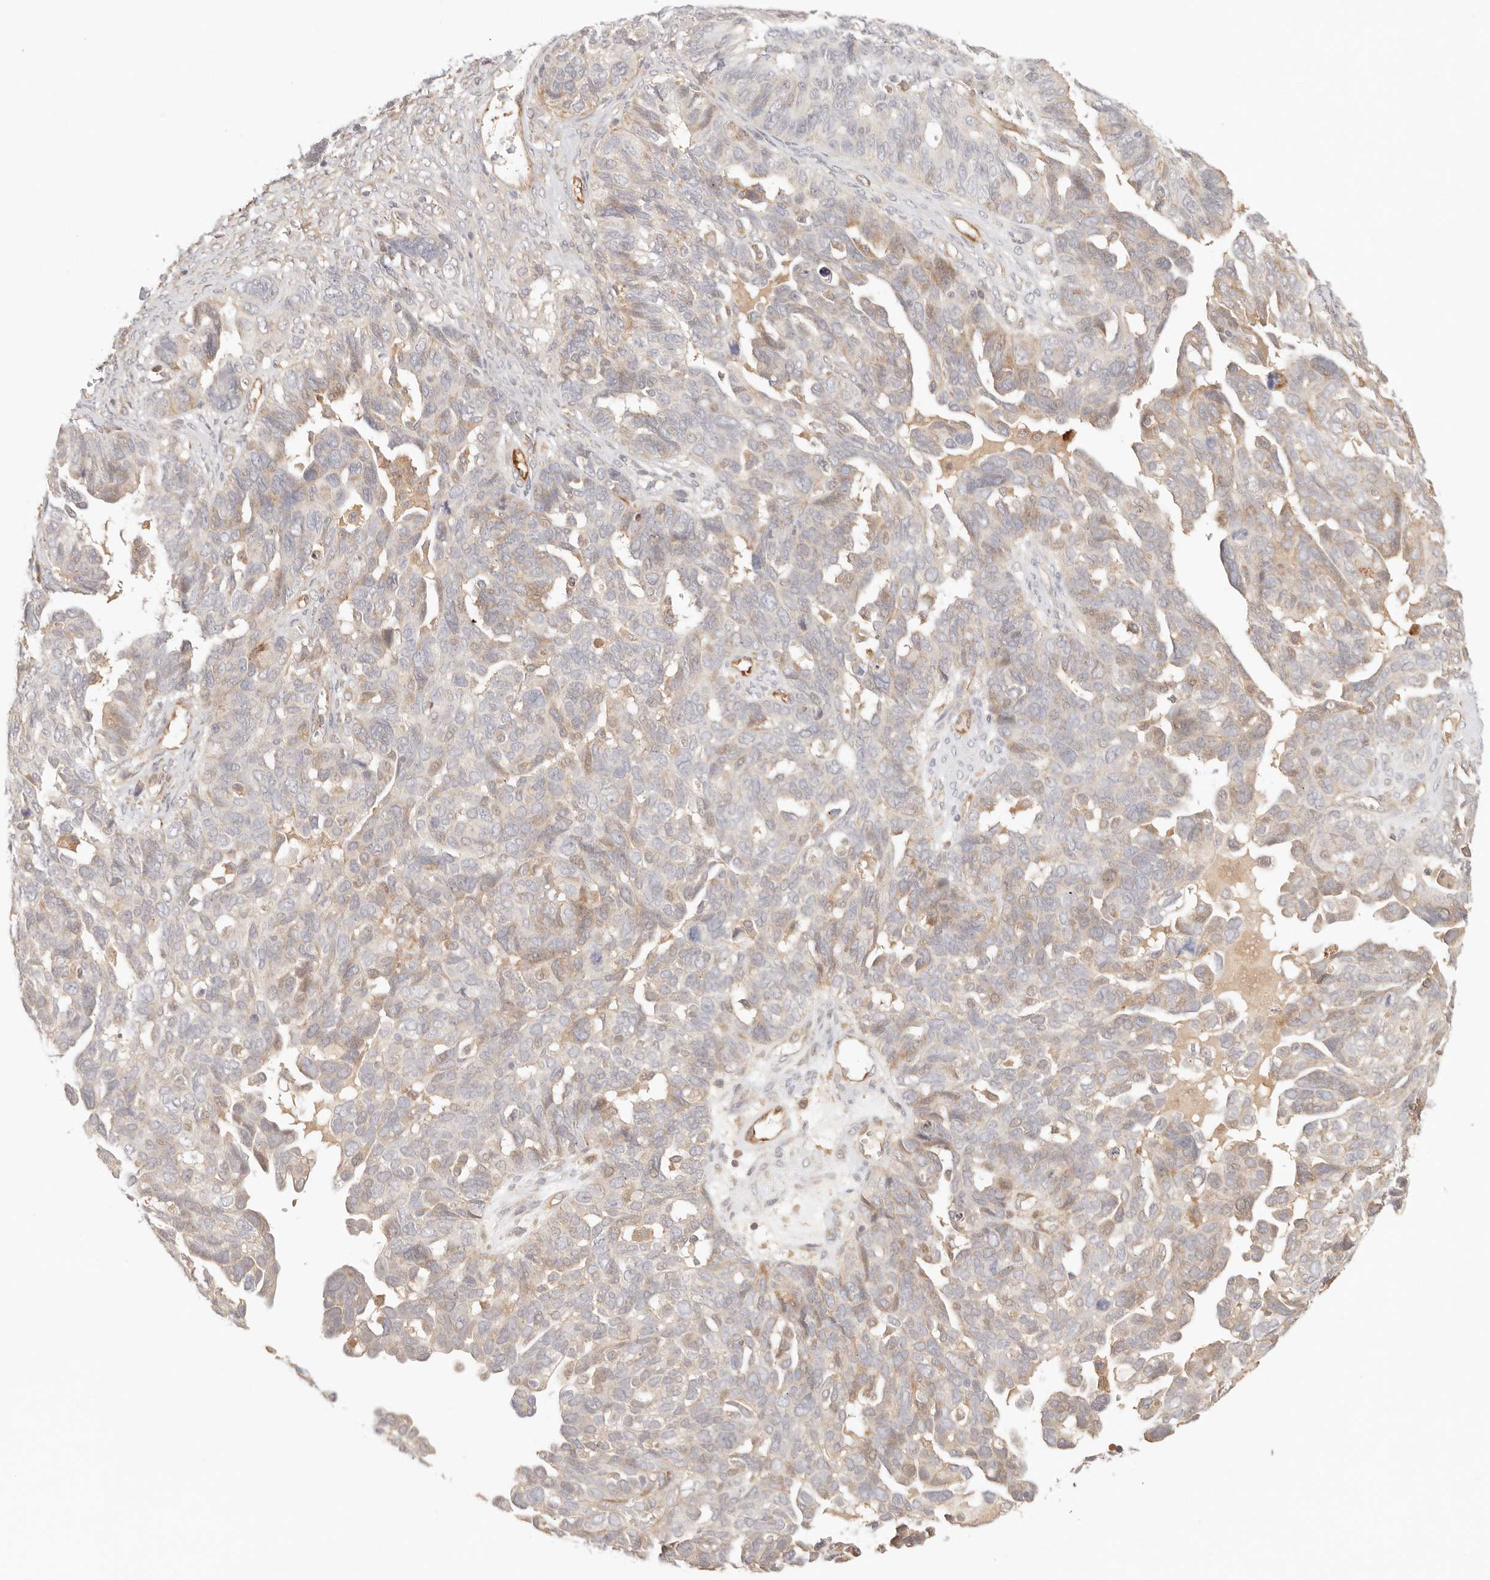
{"staining": {"intensity": "moderate", "quantity": "<25%", "location": "cytoplasmic/membranous"}, "tissue": "ovarian cancer", "cell_type": "Tumor cells", "image_type": "cancer", "snomed": [{"axis": "morphology", "description": "Cystadenocarcinoma, serous, NOS"}, {"axis": "topography", "description": "Ovary"}], "caption": "Immunohistochemical staining of human ovarian serous cystadenocarcinoma demonstrates low levels of moderate cytoplasmic/membranous protein staining in about <25% of tumor cells.", "gene": "IL1R2", "patient": {"sex": "female", "age": 79}}